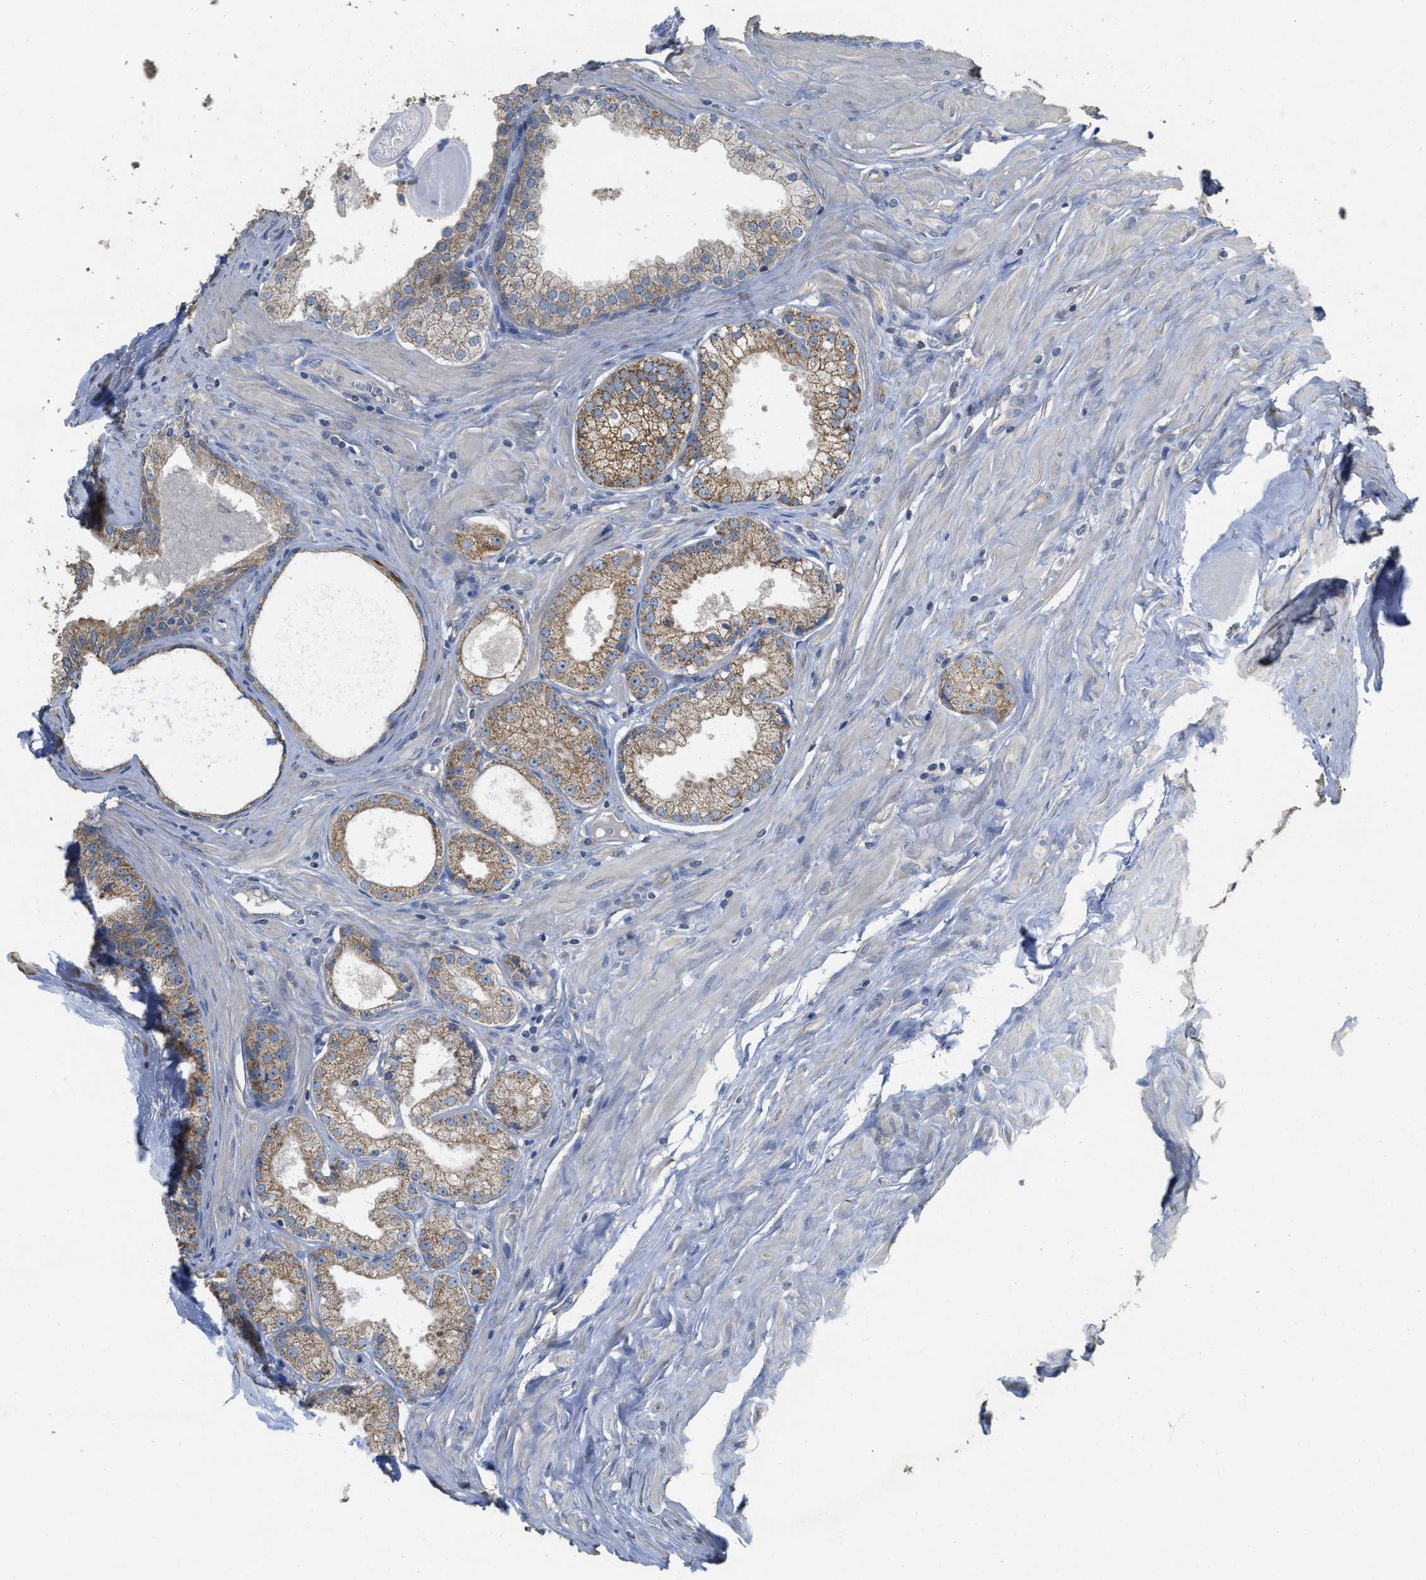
{"staining": {"intensity": "moderate", "quantity": ">75%", "location": "cytoplasmic/membranous"}, "tissue": "prostate cancer", "cell_type": "Tumor cells", "image_type": "cancer", "snomed": [{"axis": "morphology", "description": "Adenocarcinoma, Low grade"}, {"axis": "topography", "description": "Prostate"}], "caption": "The image shows staining of prostate cancer (adenocarcinoma (low-grade)), revealing moderate cytoplasmic/membranous protein positivity (brown color) within tumor cells. The staining is performed using DAB (3,3'-diaminobenzidine) brown chromogen to label protein expression. The nuclei are counter-stained blue using hematoxylin.", "gene": "SFXN2", "patient": {"sex": "male", "age": 57}}